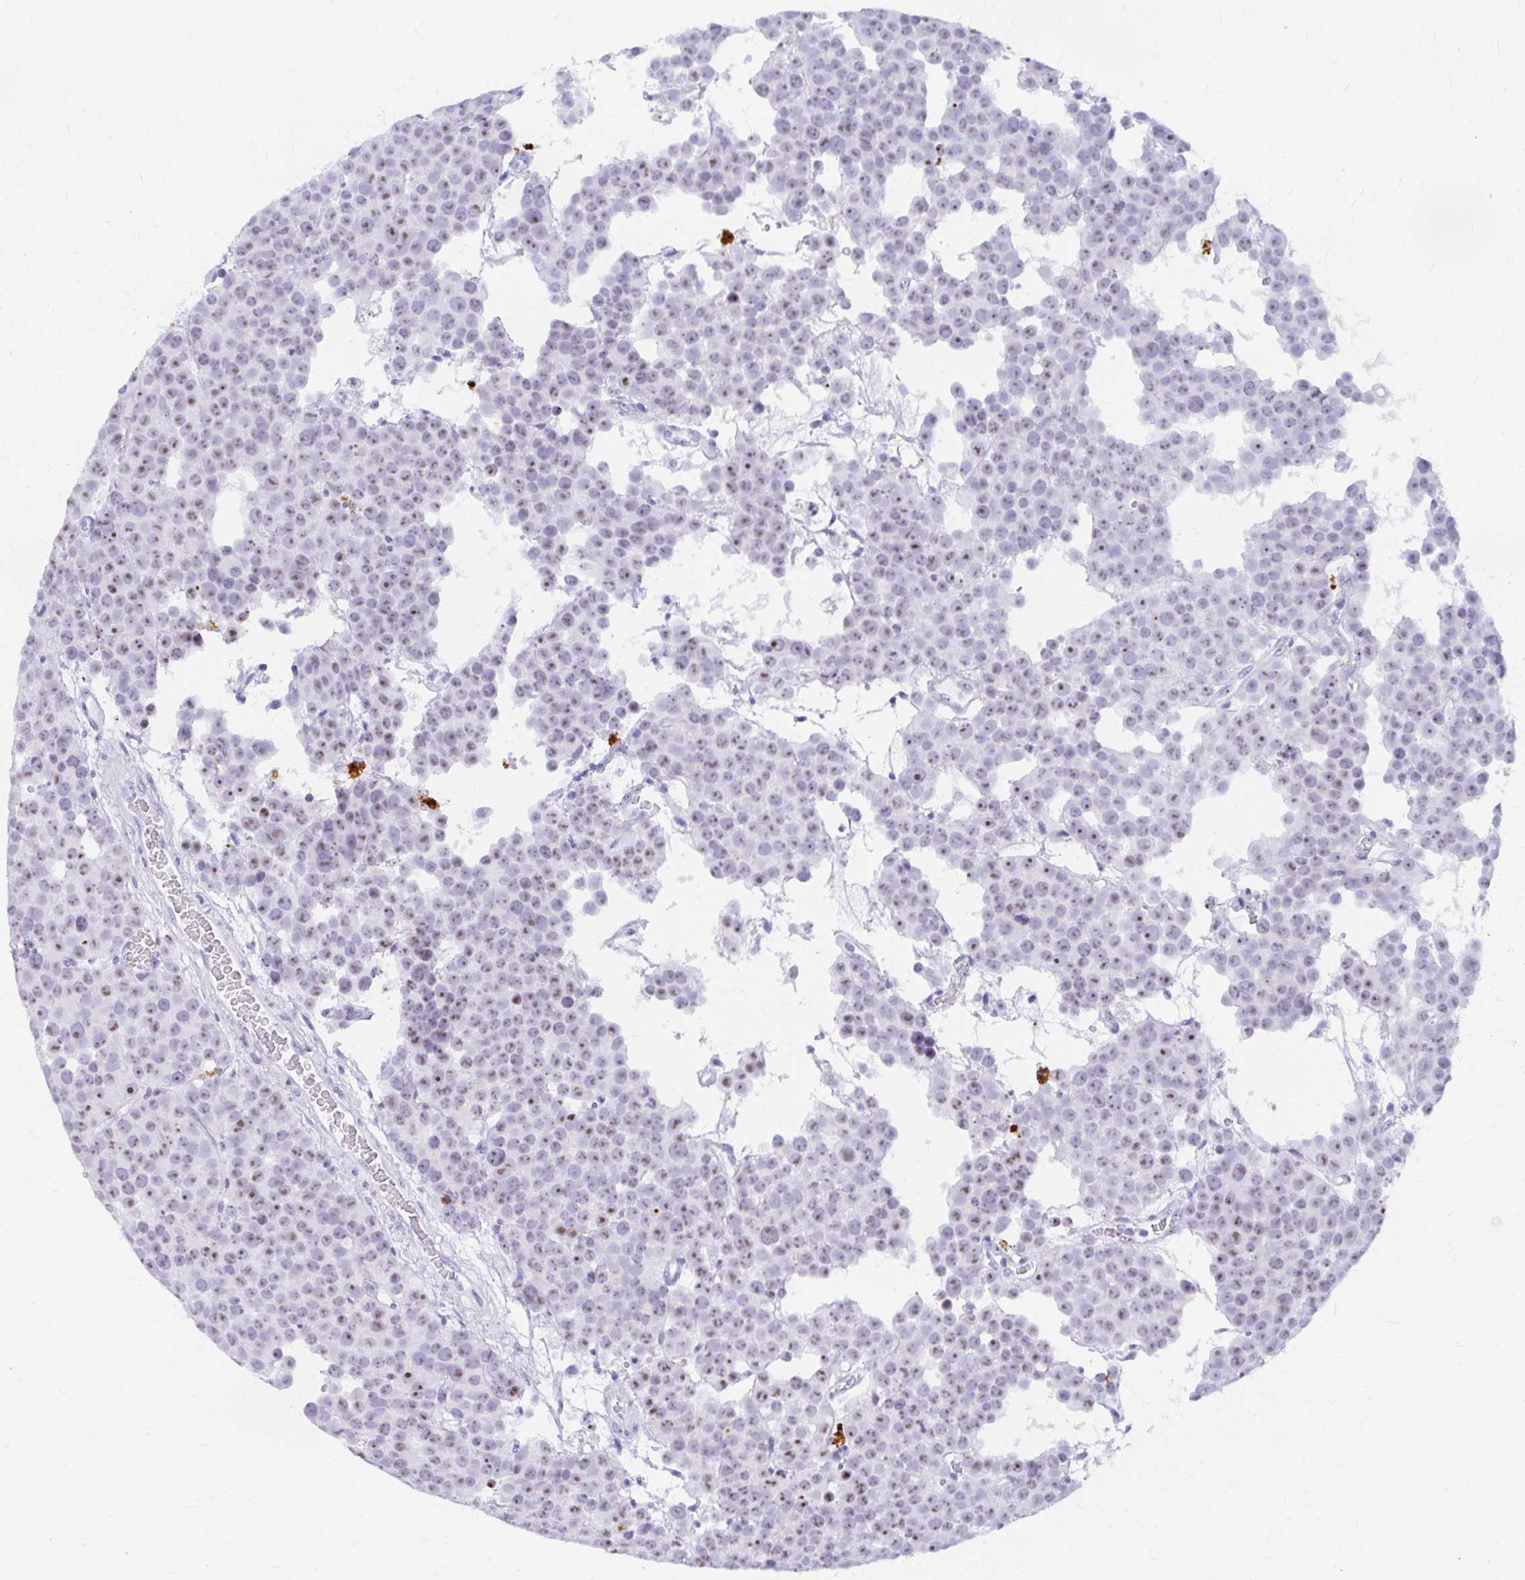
{"staining": {"intensity": "moderate", "quantity": ">75%", "location": "nuclear"}, "tissue": "testis cancer", "cell_type": "Tumor cells", "image_type": "cancer", "snomed": [{"axis": "morphology", "description": "Seminoma, NOS"}, {"axis": "topography", "description": "Testis"}], "caption": "High-power microscopy captured an immunohistochemistry image of seminoma (testis), revealing moderate nuclear staining in approximately >75% of tumor cells.", "gene": "FTSJ3", "patient": {"sex": "male", "age": 71}}